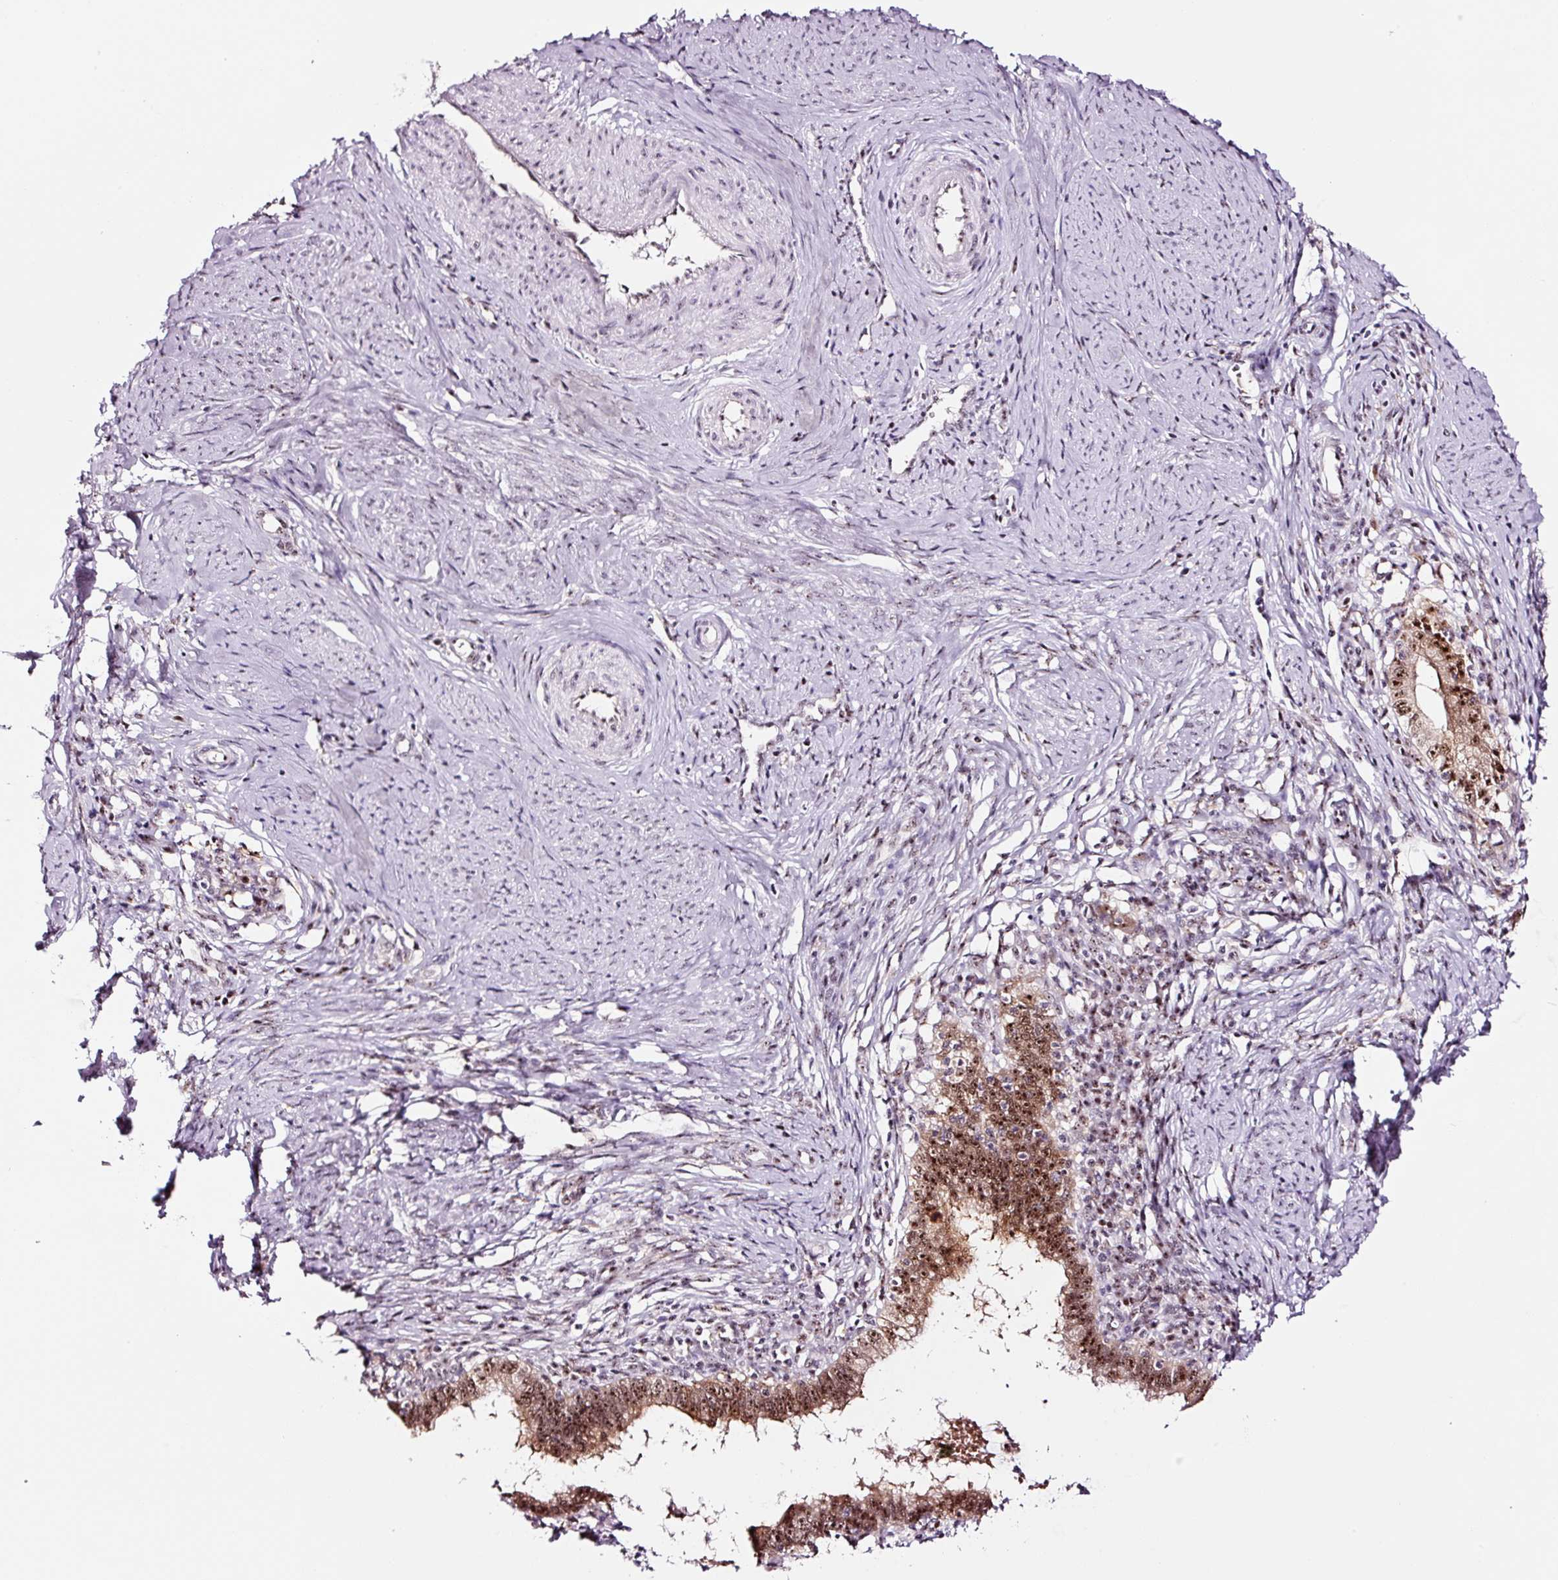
{"staining": {"intensity": "moderate", "quantity": ">75%", "location": "cytoplasmic/membranous,nuclear"}, "tissue": "cervical cancer", "cell_type": "Tumor cells", "image_type": "cancer", "snomed": [{"axis": "morphology", "description": "Adenocarcinoma, NOS"}, {"axis": "topography", "description": "Cervix"}], "caption": "Cervical adenocarcinoma tissue exhibits moderate cytoplasmic/membranous and nuclear staining in approximately >75% of tumor cells", "gene": "GNL3", "patient": {"sex": "female", "age": 36}}